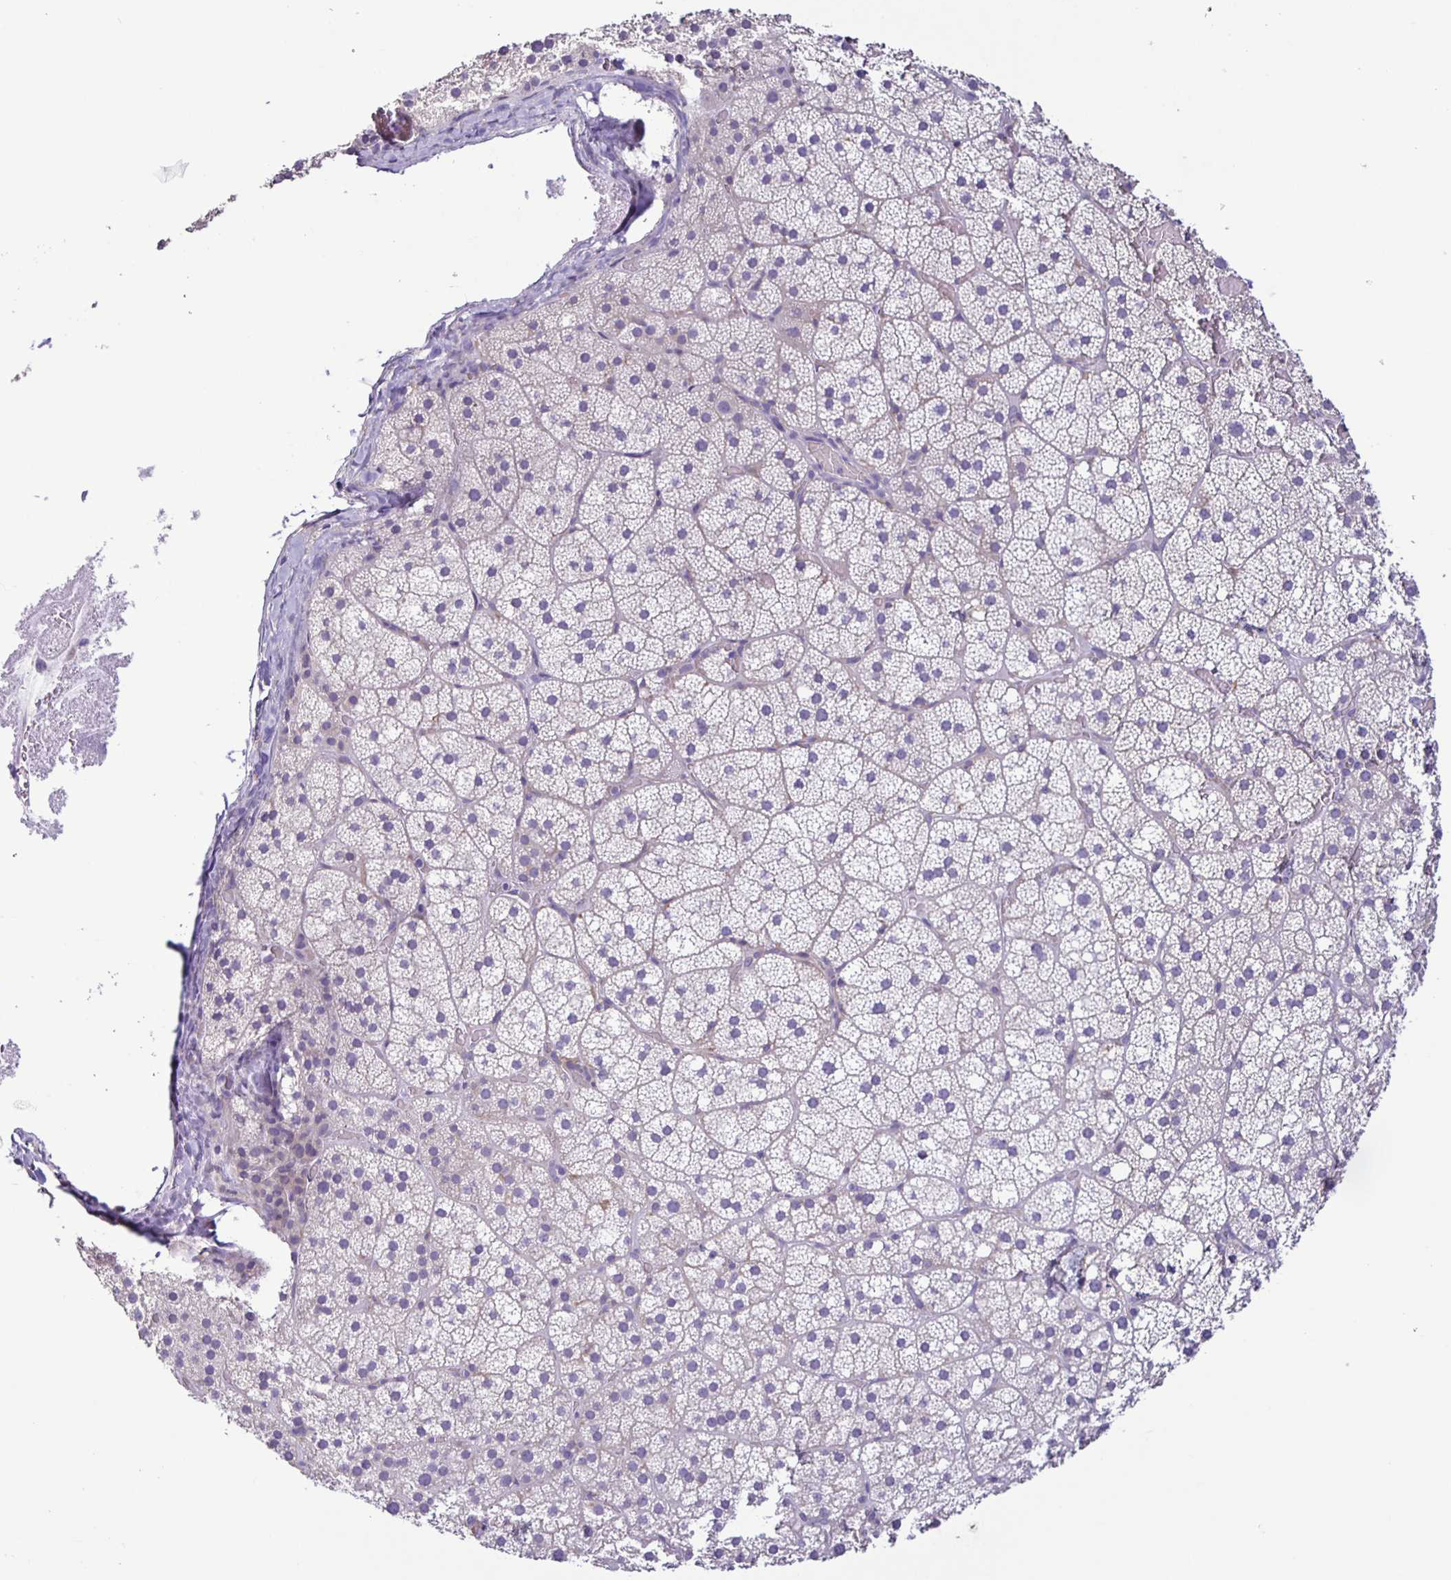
{"staining": {"intensity": "negative", "quantity": "none", "location": "none"}, "tissue": "adrenal gland", "cell_type": "Glandular cells", "image_type": "normal", "snomed": [{"axis": "morphology", "description": "Normal tissue, NOS"}, {"axis": "topography", "description": "Adrenal gland"}], "caption": "Glandular cells show no significant protein expression in unremarkable adrenal gland. (Brightfield microscopy of DAB immunohistochemistry at high magnification).", "gene": "BOLL", "patient": {"sex": "male", "age": 53}}